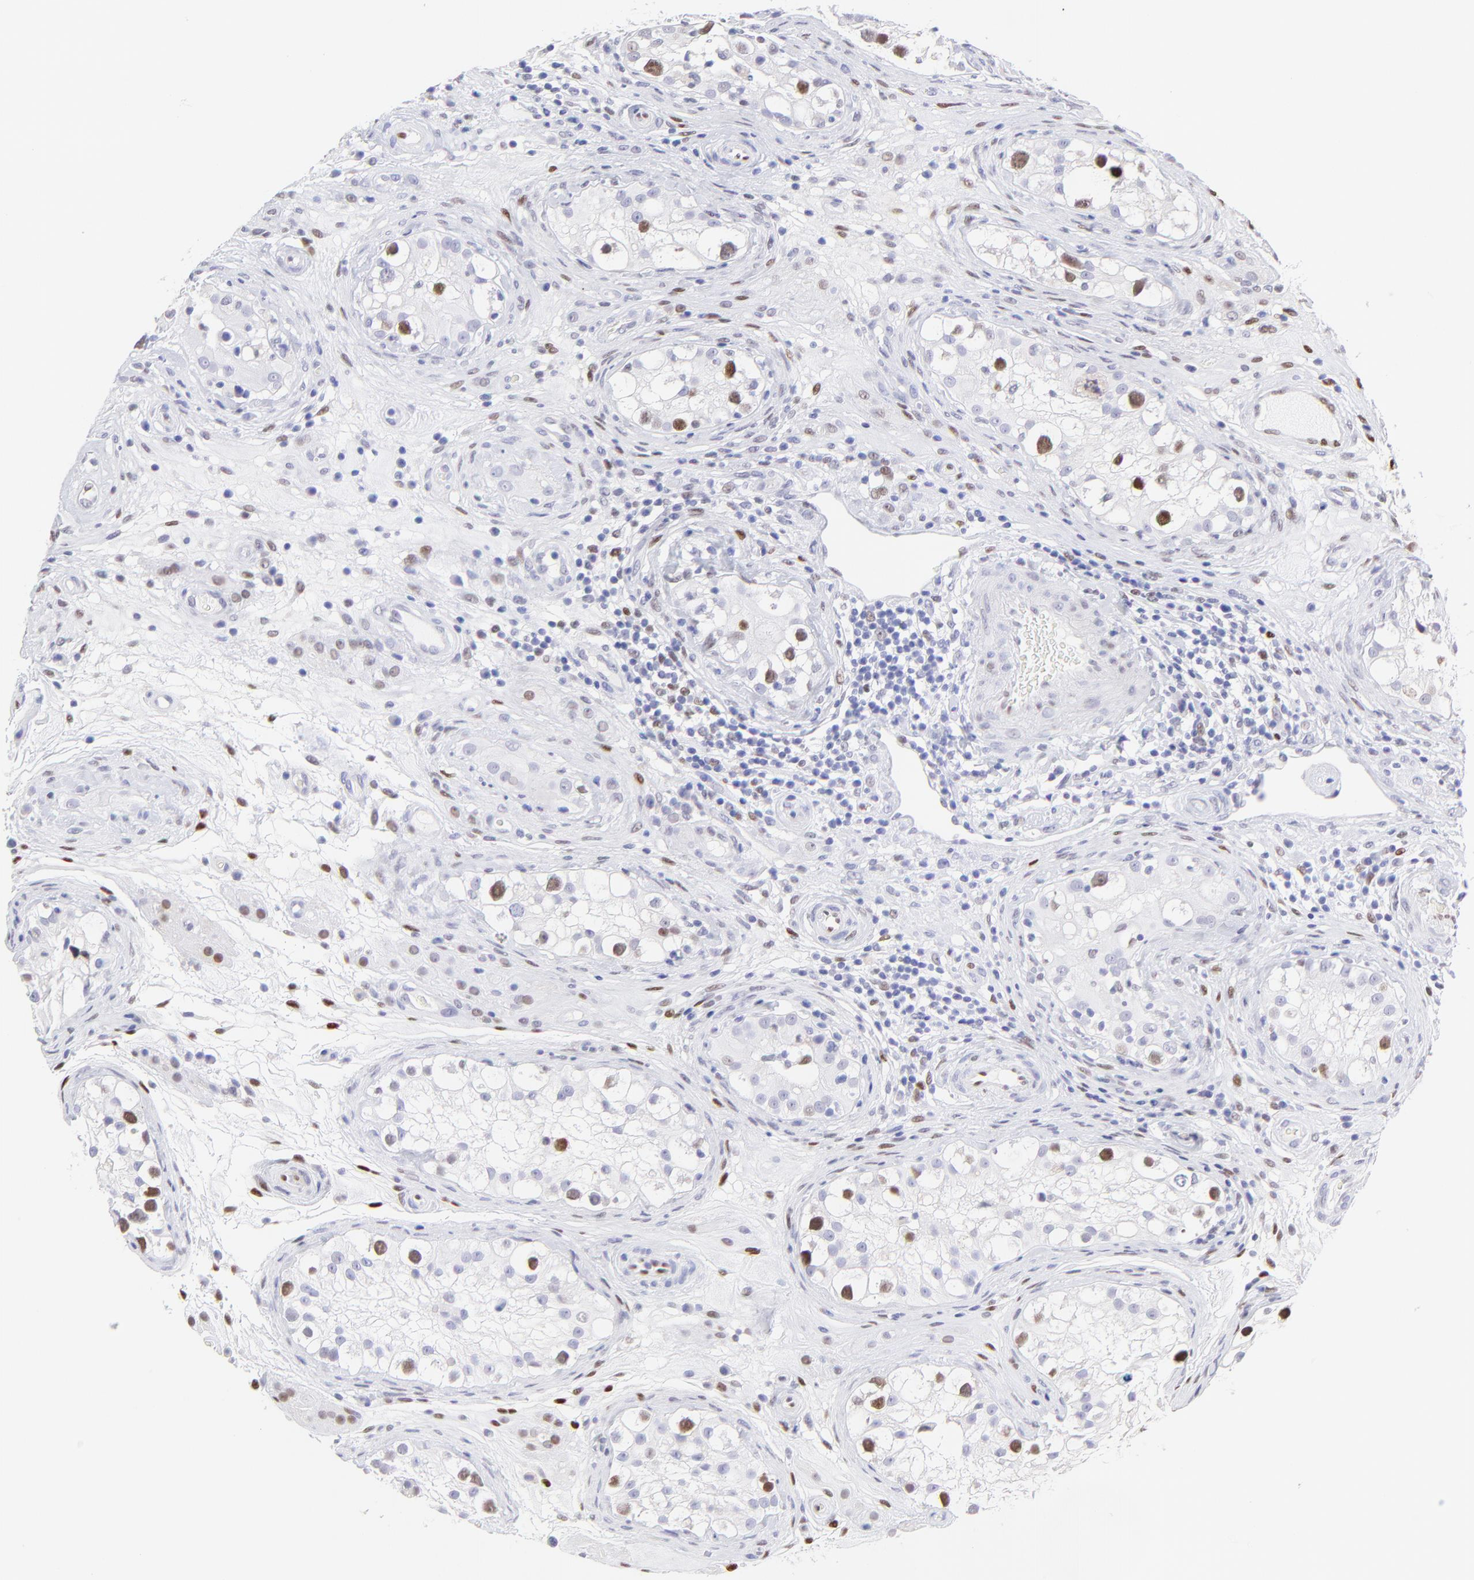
{"staining": {"intensity": "weak", "quantity": "<25%", "location": "nuclear"}, "tissue": "testis cancer", "cell_type": "Tumor cells", "image_type": "cancer", "snomed": [{"axis": "morphology", "description": "Carcinoma, Embryonal, NOS"}, {"axis": "topography", "description": "Testis"}], "caption": "Immunohistochemistry (IHC) image of neoplastic tissue: embryonal carcinoma (testis) stained with DAB exhibits no significant protein positivity in tumor cells.", "gene": "KLF4", "patient": {"sex": "male", "age": 31}}